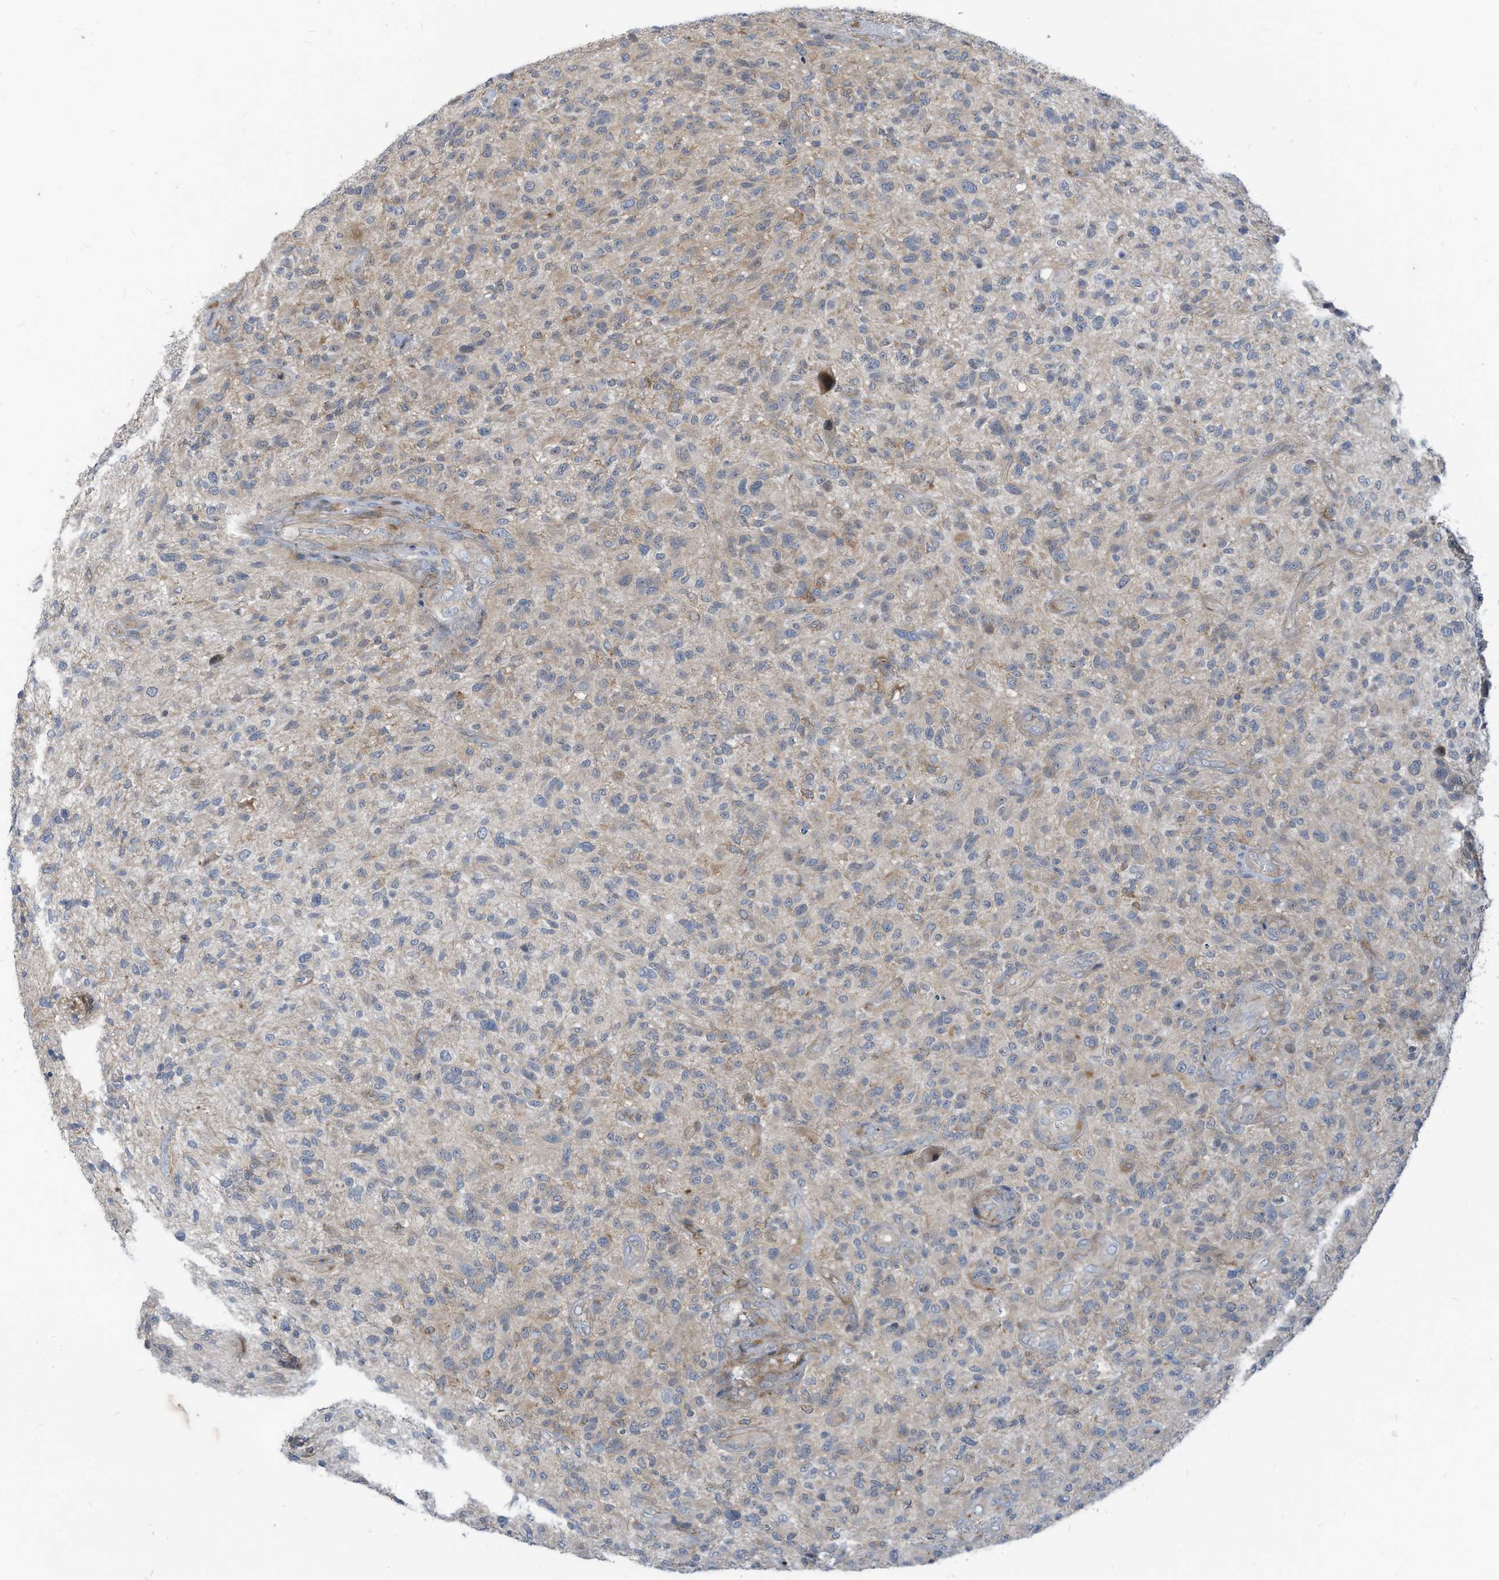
{"staining": {"intensity": "weak", "quantity": "<25%", "location": "cytoplasmic/membranous"}, "tissue": "glioma", "cell_type": "Tumor cells", "image_type": "cancer", "snomed": [{"axis": "morphology", "description": "Glioma, malignant, High grade"}, {"axis": "topography", "description": "Brain"}], "caption": "Immunohistochemistry image of neoplastic tissue: human glioma stained with DAB (3,3'-diaminobenzidine) reveals no significant protein expression in tumor cells.", "gene": "GPATCH3", "patient": {"sex": "male", "age": 47}}